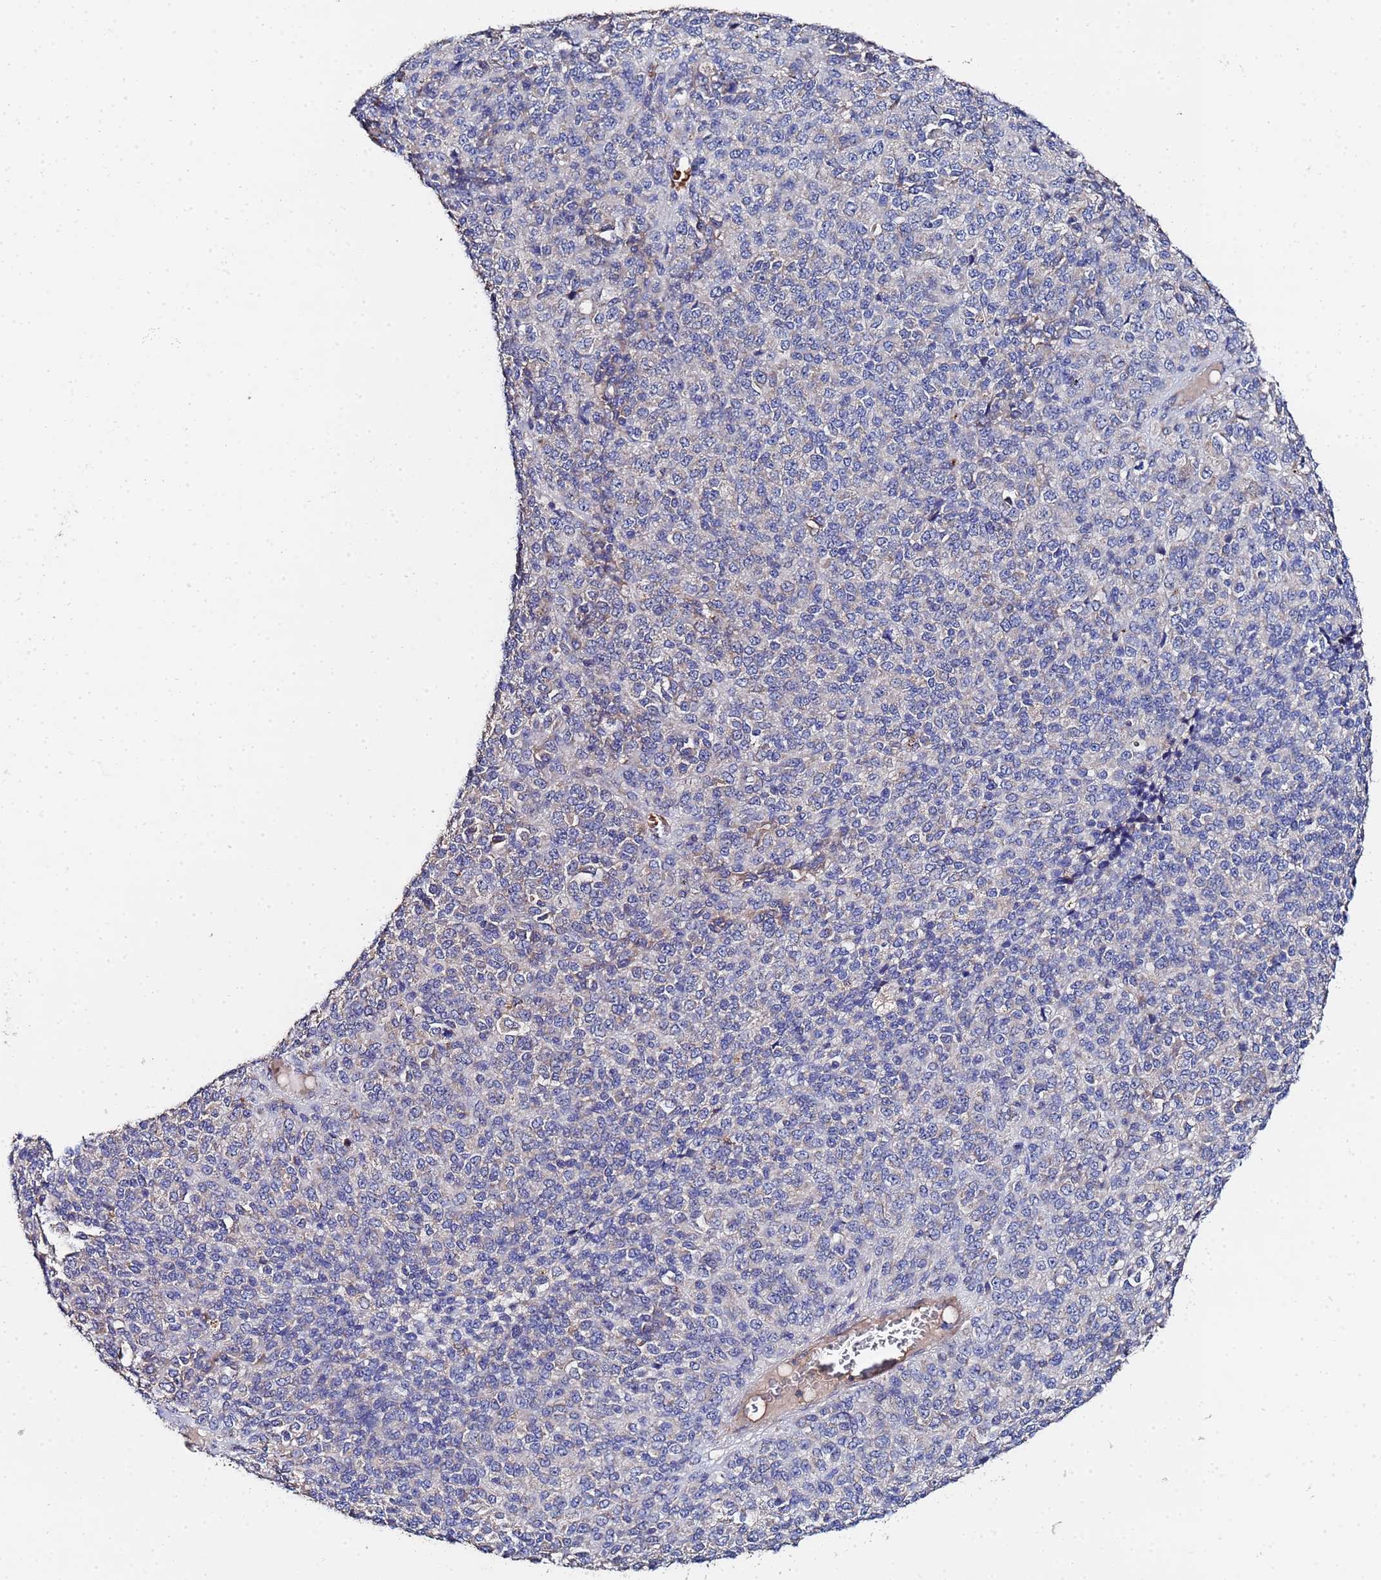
{"staining": {"intensity": "negative", "quantity": "none", "location": "none"}, "tissue": "melanoma", "cell_type": "Tumor cells", "image_type": "cancer", "snomed": [{"axis": "morphology", "description": "Malignant melanoma, Metastatic site"}, {"axis": "topography", "description": "Brain"}], "caption": "IHC image of neoplastic tissue: melanoma stained with DAB (3,3'-diaminobenzidine) reveals no significant protein staining in tumor cells.", "gene": "TCP10L", "patient": {"sex": "female", "age": 56}}